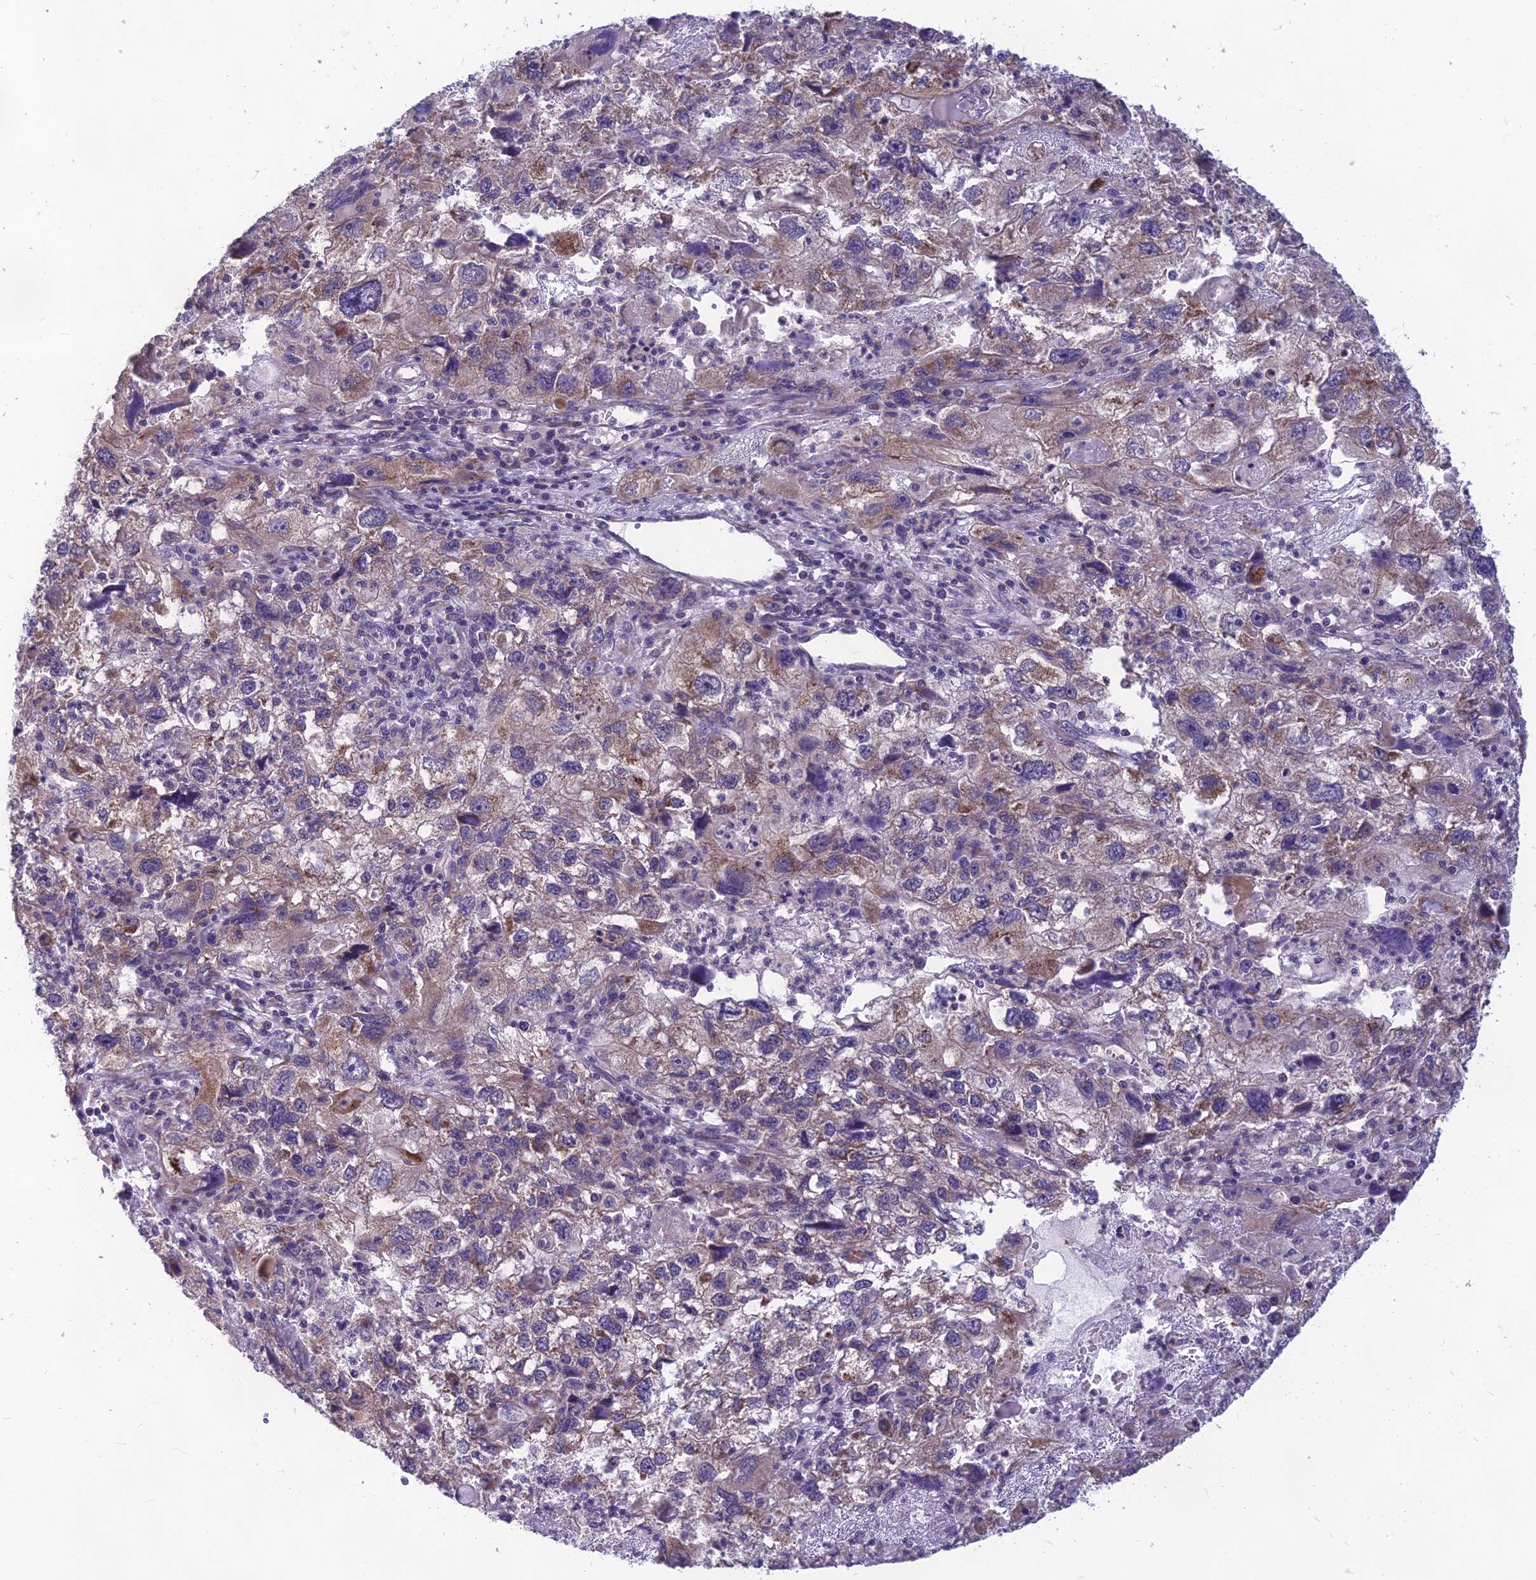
{"staining": {"intensity": "moderate", "quantity": "25%-75%", "location": "cytoplasmic/membranous"}, "tissue": "endometrial cancer", "cell_type": "Tumor cells", "image_type": "cancer", "snomed": [{"axis": "morphology", "description": "Adenocarcinoma, NOS"}, {"axis": "topography", "description": "Endometrium"}], "caption": "Adenocarcinoma (endometrial) tissue displays moderate cytoplasmic/membranous staining in about 25%-75% of tumor cells", "gene": "PTCD2", "patient": {"sex": "female", "age": 49}}